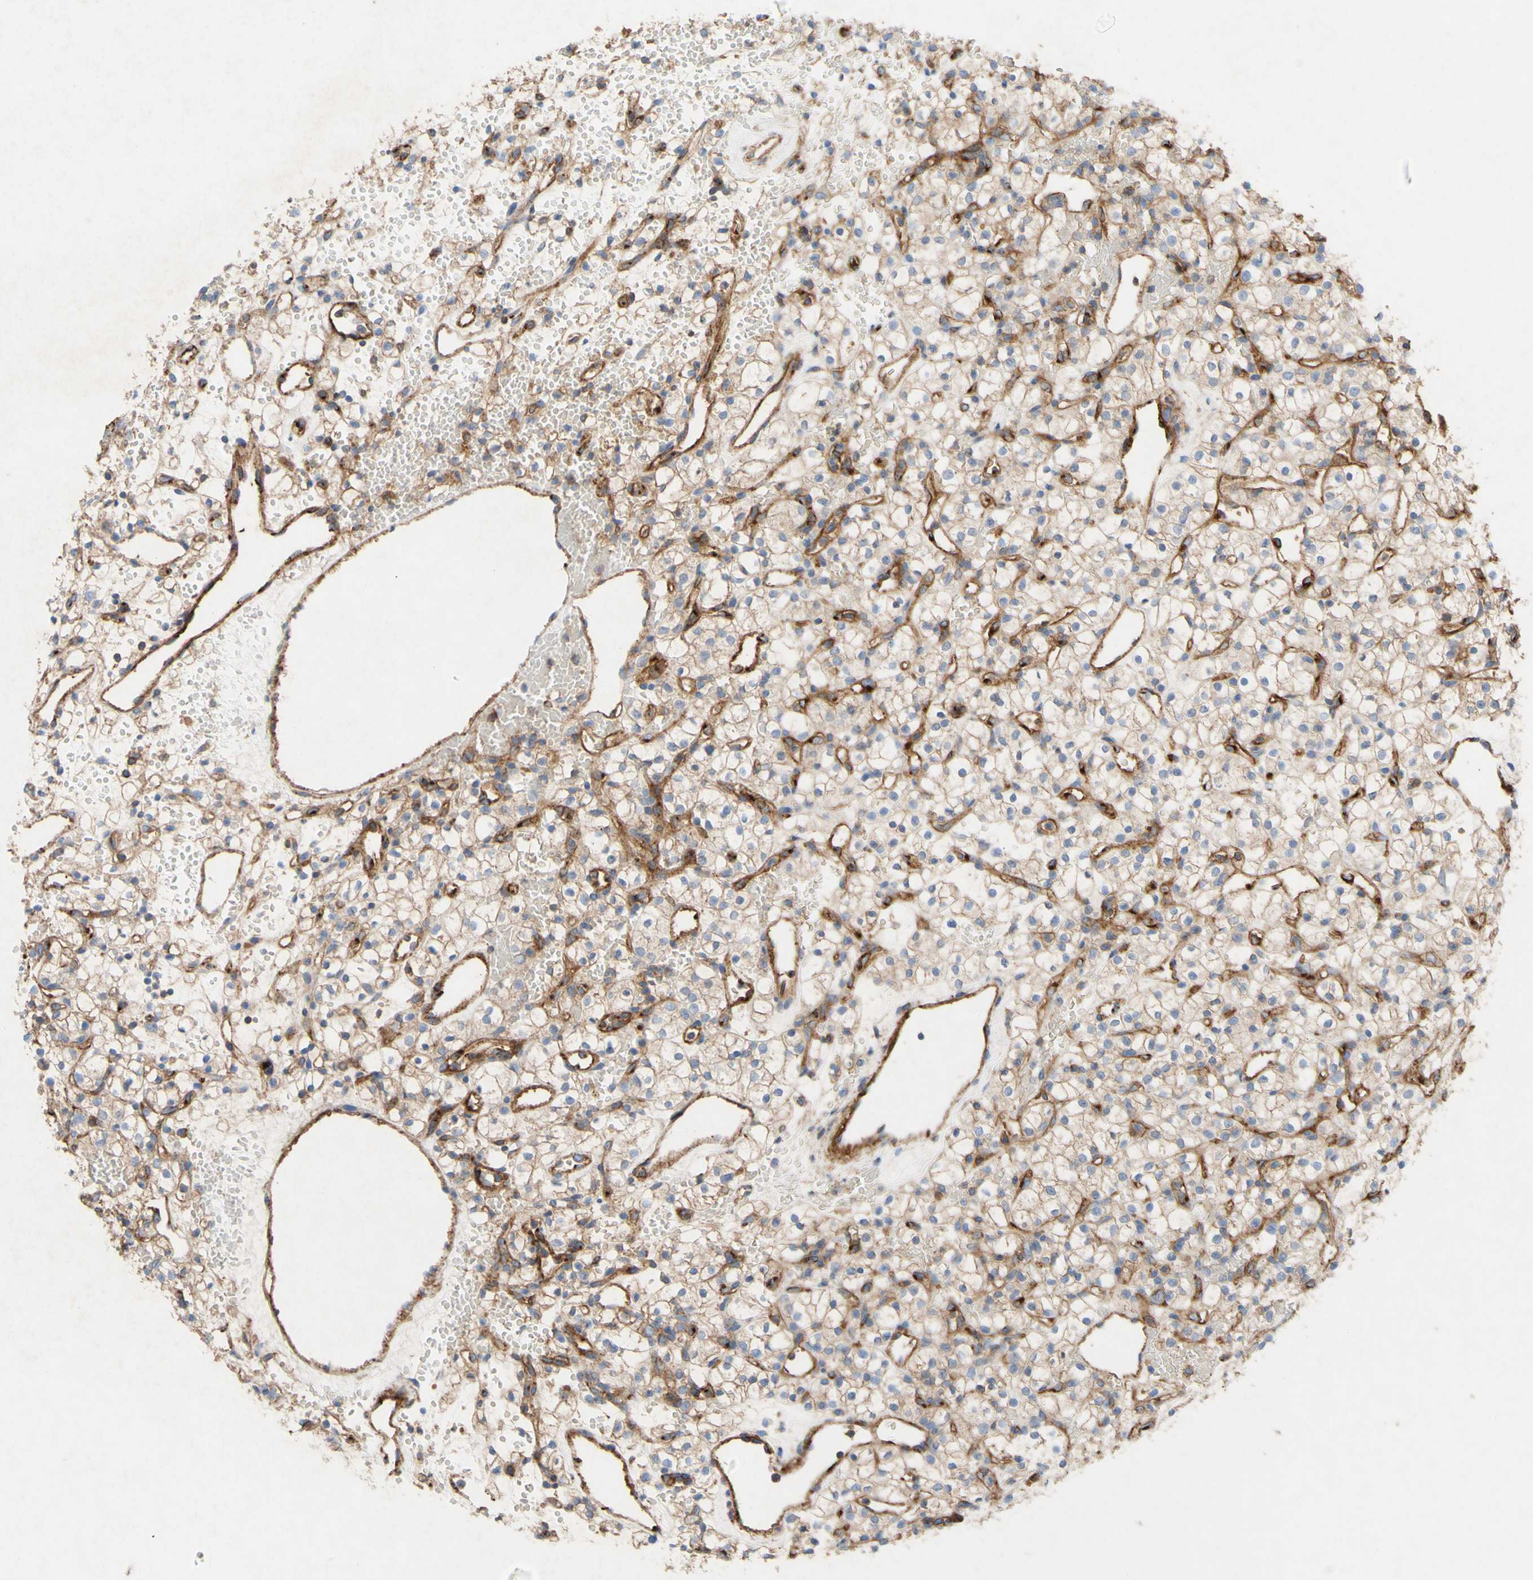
{"staining": {"intensity": "weak", "quantity": ">75%", "location": "cytoplasmic/membranous"}, "tissue": "renal cancer", "cell_type": "Tumor cells", "image_type": "cancer", "snomed": [{"axis": "morphology", "description": "Adenocarcinoma, NOS"}, {"axis": "topography", "description": "Kidney"}], "caption": "Renal adenocarcinoma stained with a brown dye exhibits weak cytoplasmic/membranous positive expression in approximately >75% of tumor cells.", "gene": "ATP2A3", "patient": {"sex": "female", "age": 60}}